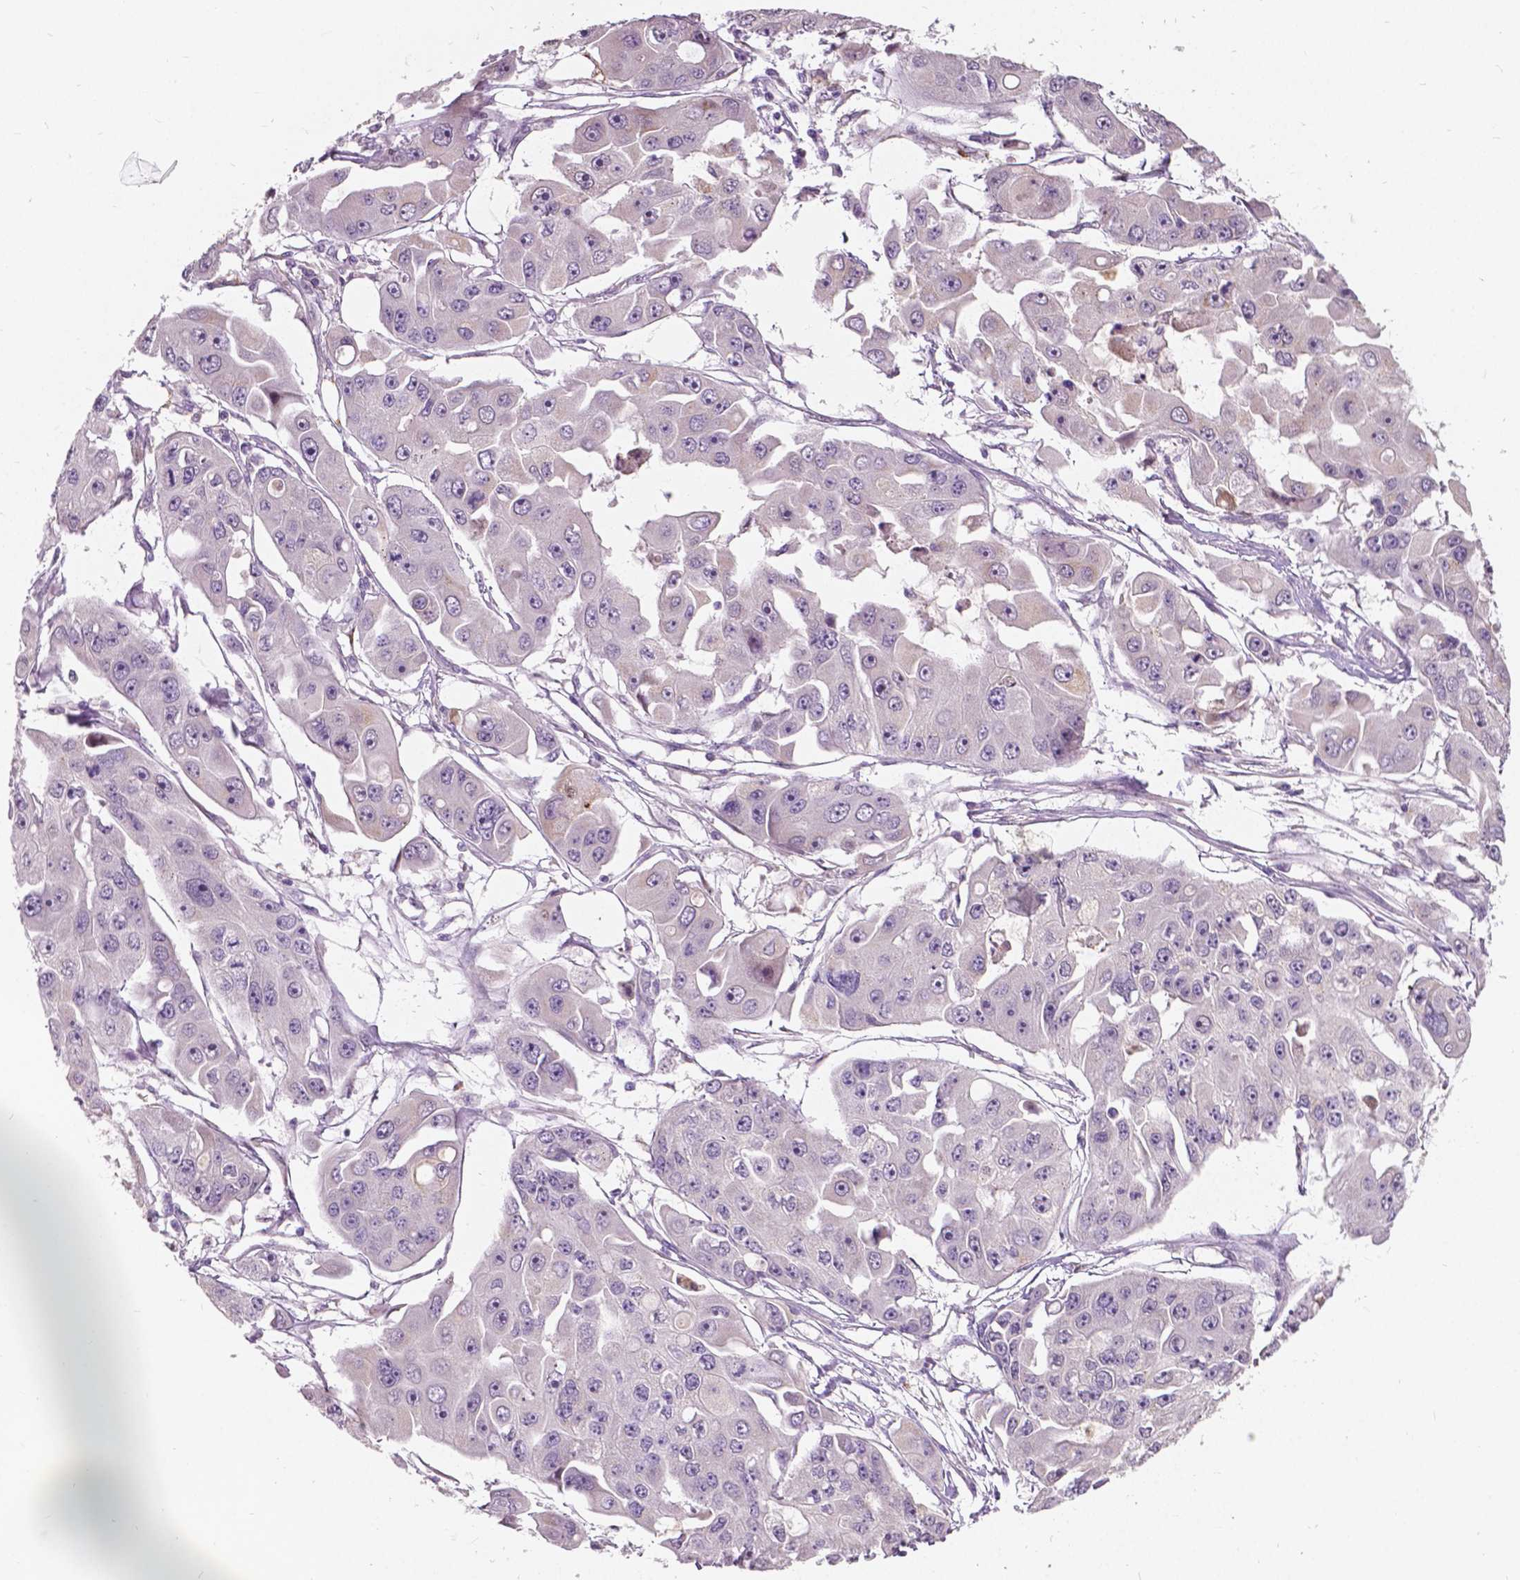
{"staining": {"intensity": "weak", "quantity": "<25%", "location": "nuclear"}, "tissue": "ovarian cancer", "cell_type": "Tumor cells", "image_type": "cancer", "snomed": [{"axis": "morphology", "description": "Cystadenocarcinoma, serous, NOS"}, {"axis": "topography", "description": "Ovary"}], "caption": "High magnification brightfield microscopy of serous cystadenocarcinoma (ovarian) stained with DAB (brown) and counterstained with hematoxylin (blue): tumor cells show no significant expression. (Stains: DAB immunohistochemistry (IHC) with hematoxylin counter stain, Microscopy: brightfield microscopy at high magnification).", "gene": "DLX6", "patient": {"sex": "female", "age": 56}}